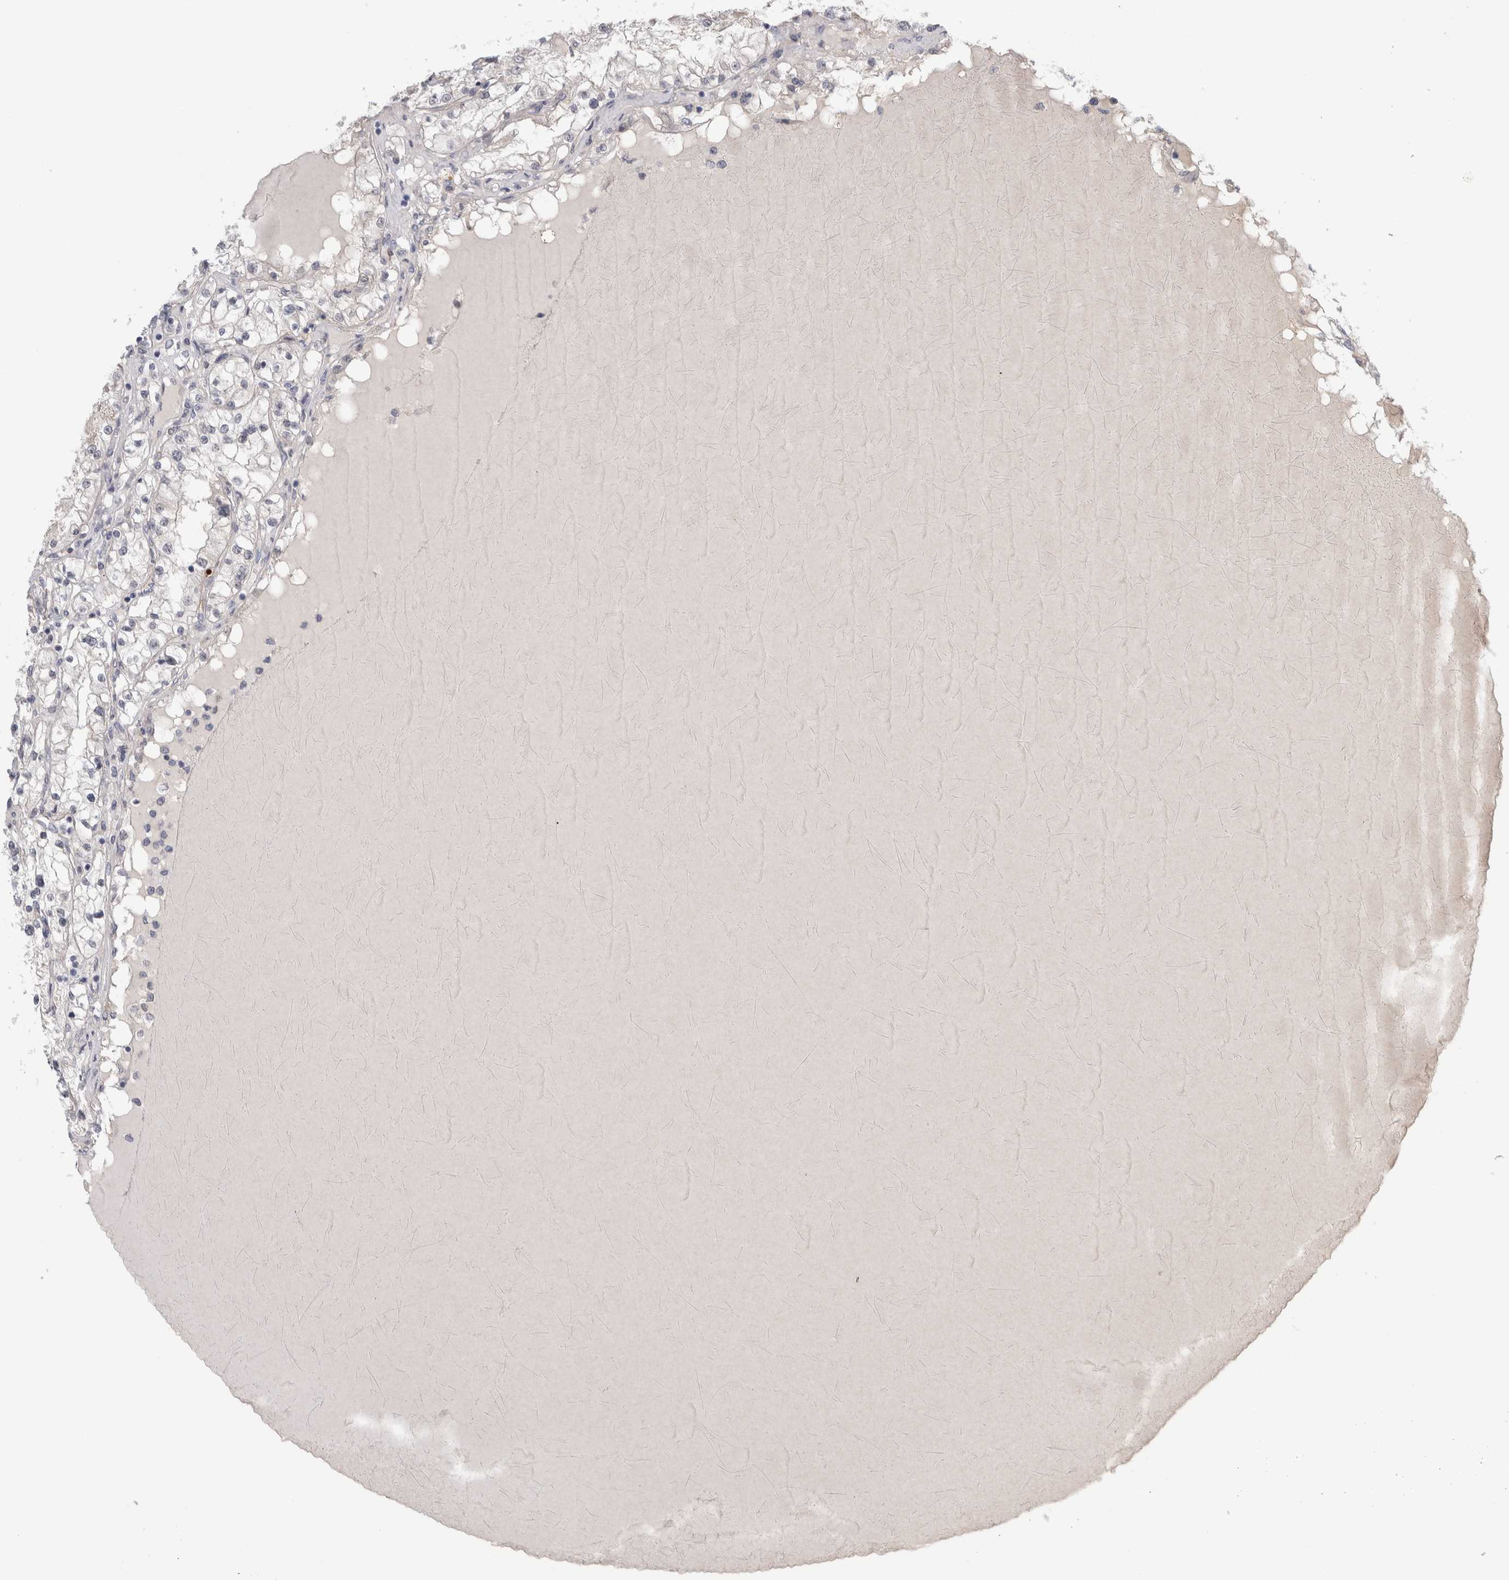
{"staining": {"intensity": "negative", "quantity": "none", "location": "none"}, "tissue": "renal cancer", "cell_type": "Tumor cells", "image_type": "cancer", "snomed": [{"axis": "morphology", "description": "Adenocarcinoma, NOS"}, {"axis": "topography", "description": "Kidney"}], "caption": "This is an immunohistochemistry histopathology image of human renal cancer. There is no positivity in tumor cells.", "gene": "TAFA5", "patient": {"sex": "male", "age": 68}}